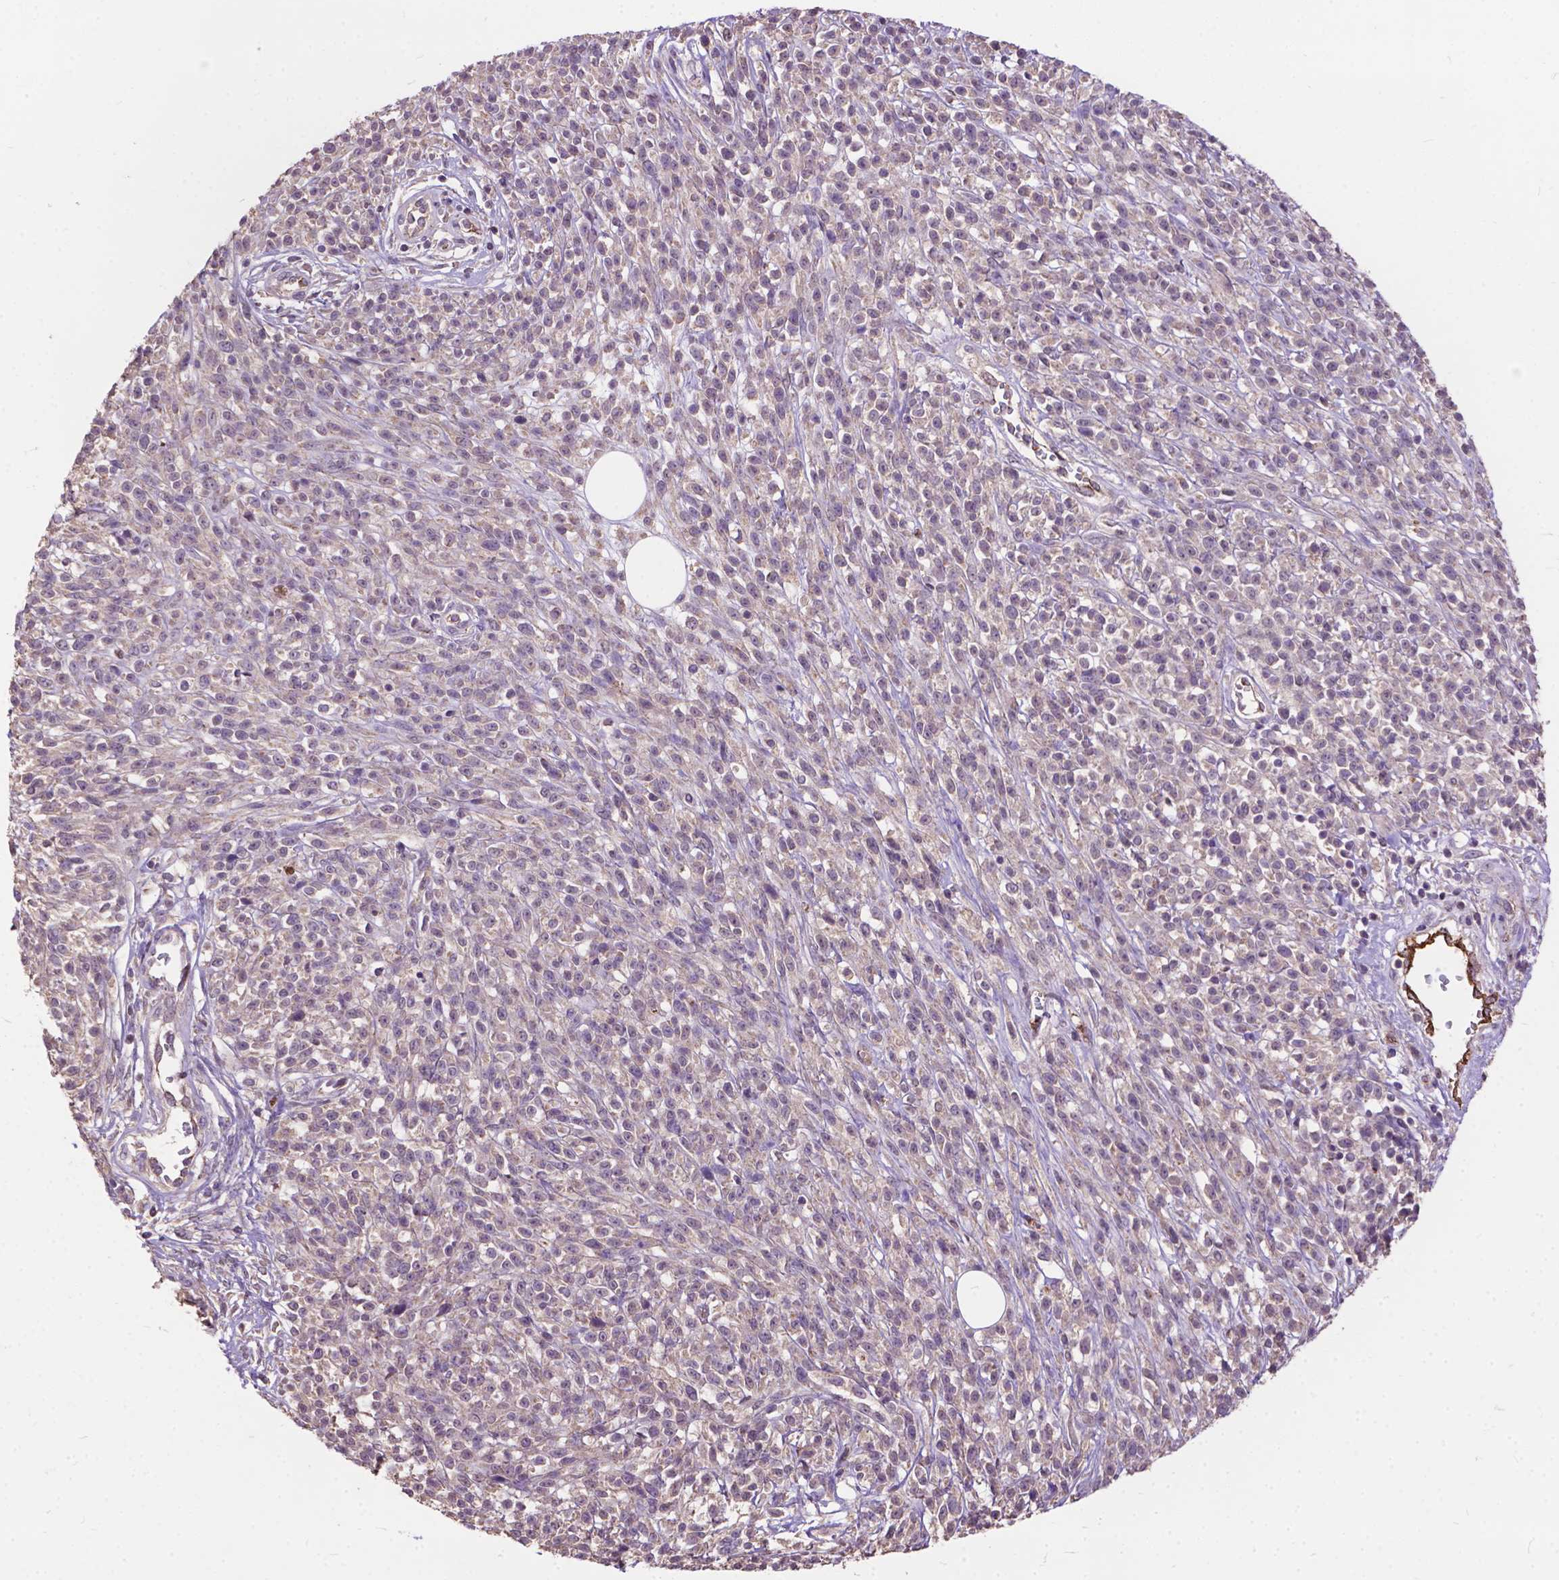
{"staining": {"intensity": "negative", "quantity": "none", "location": "none"}, "tissue": "melanoma", "cell_type": "Tumor cells", "image_type": "cancer", "snomed": [{"axis": "morphology", "description": "Malignant melanoma, NOS"}, {"axis": "topography", "description": "Skin"}, {"axis": "topography", "description": "Skin of trunk"}], "caption": "Micrograph shows no significant protein positivity in tumor cells of melanoma.", "gene": "ZNF337", "patient": {"sex": "male", "age": 74}}